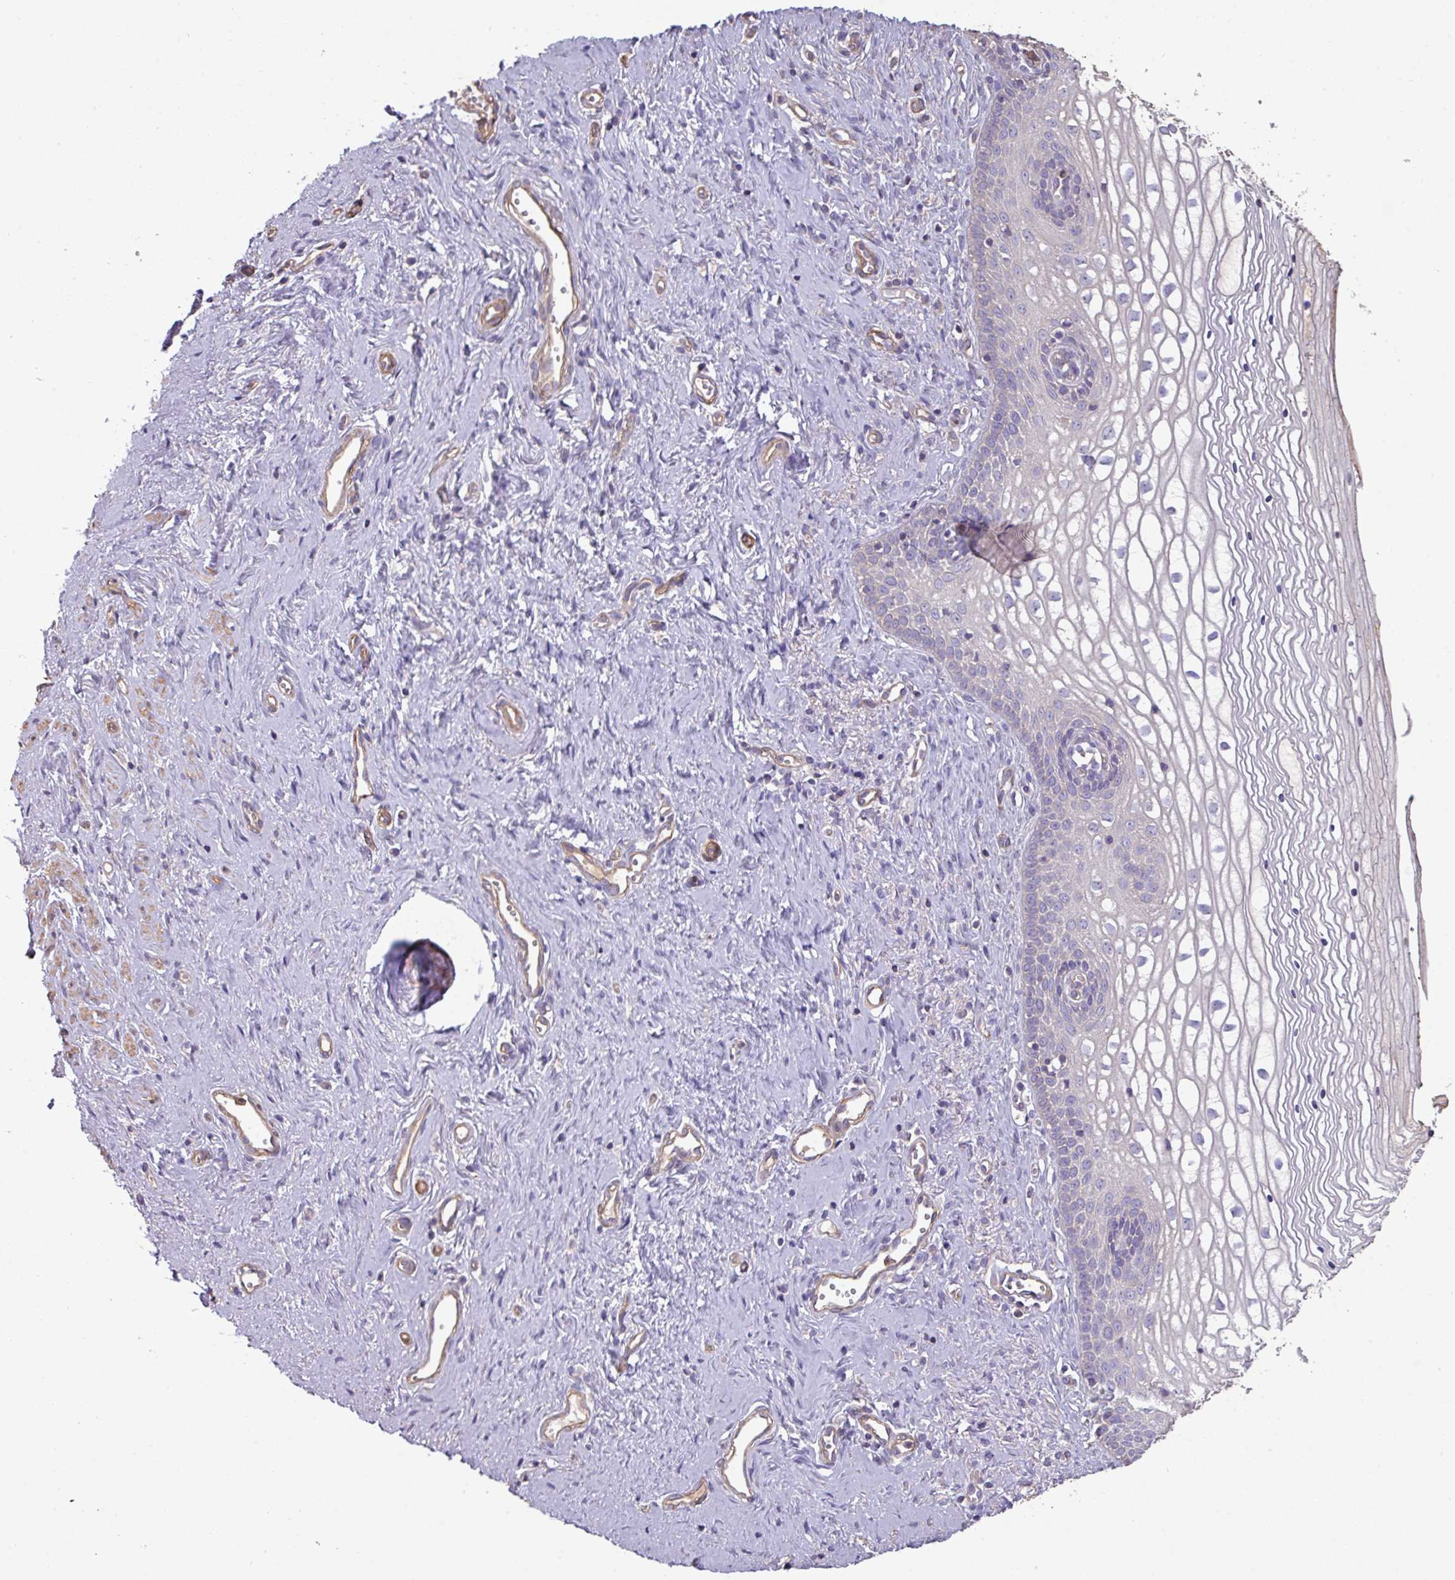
{"staining": {"intensity": "negative", "quantity": "none", "location": "none"}, "tissue": "vagina", "cell_type": "Squamous epithelial cells", "image_type": "normal", "snomed": [{"axis": "morphology", "description": "Normal tissue, NOS"}, {"axis": "topography", "description": "Vagina"}], "caption": "The micrograph exhibits no staining of squamous epithelial cells in benign vagina.", "gene": "CALML4", "patient": {"sex": "female", "age": 59}}